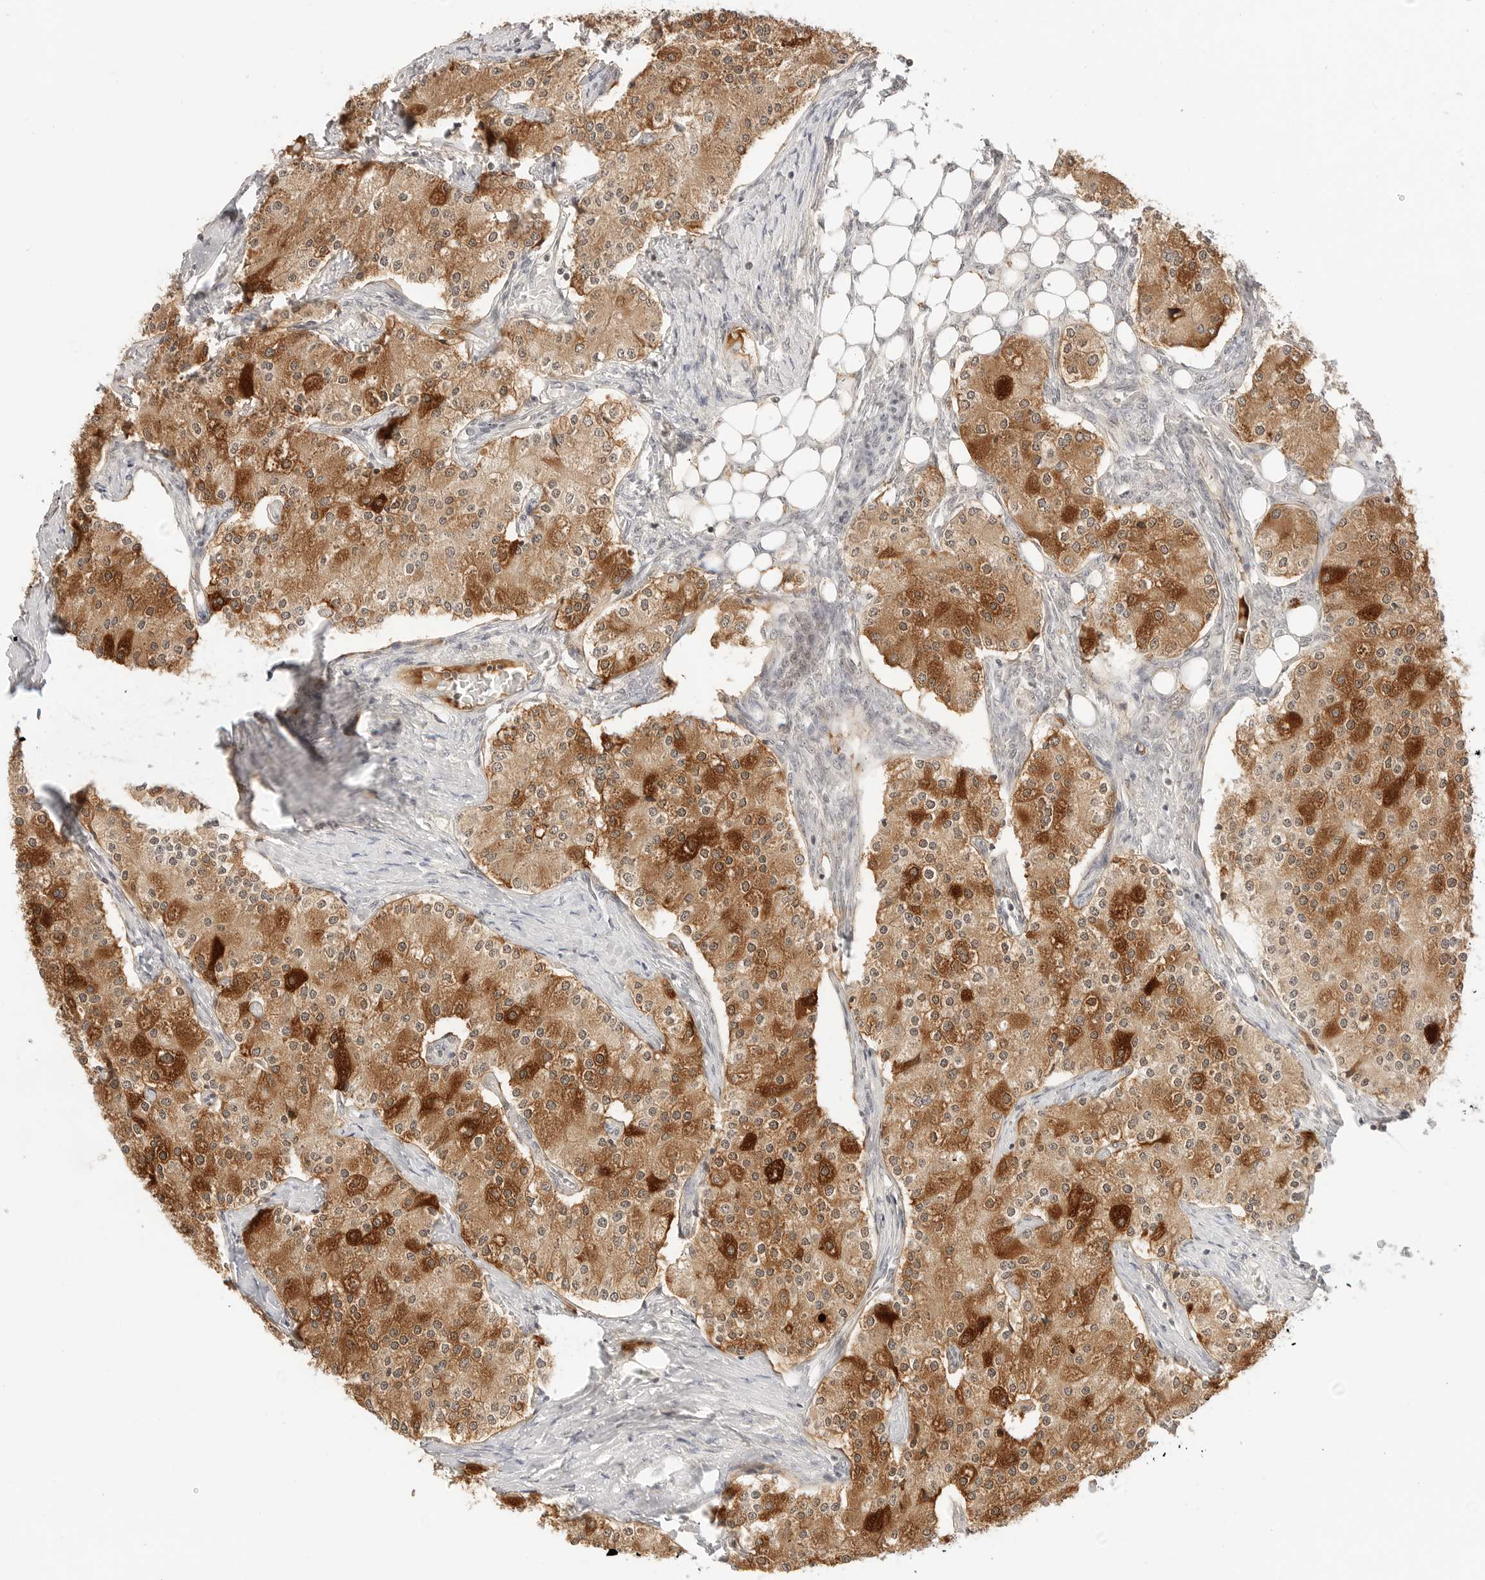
{"staining": {"intensity": "strong", "quantity": ">75%", "location": "cytoplasmic/membranous"}, "tissue": "carcinoid", "cell_type": "Tumor cells", "image_type": "cancer", "snomed": [{"axis": "morphology", "description": "Carcinoid, malignant, NOS"}, {"axis": "topography", "description": "Colon"}], "caption": "High-magnification brightfield microscopy of carcinoid stained with DAB (3,3'-diaminobenzidine) (brown) and counterstained with hematoxylin (blue). tumor cells exhibit strong cytoplasmic/membranous positivity is identified in about>75% of cells.", "gene": "SEPTIN4", "patient": {"sex": "female", "age": 52}}